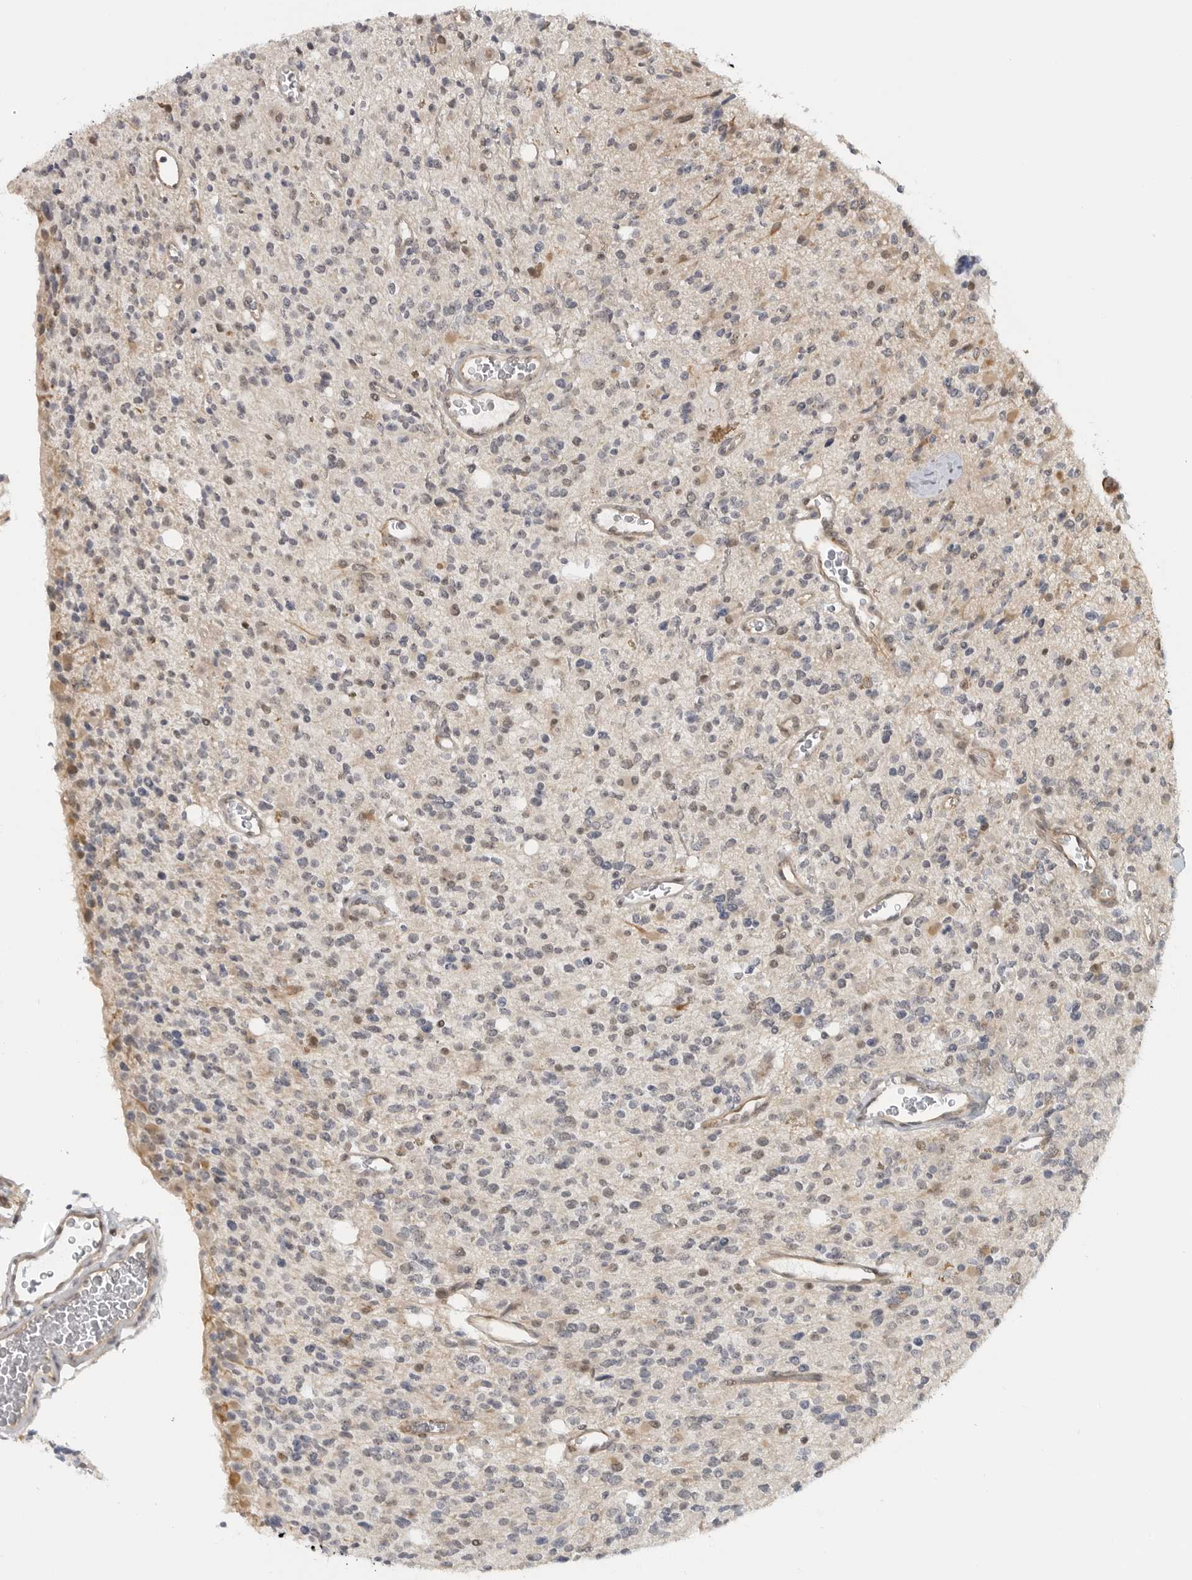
{"staining": {"intensity": "negative", "quantity": "none", "location": "none"}, "tissue": "glioma", "cell_type": "Tumor cells", "image_type": "cancer", "snomed": [{"axis": "morphology", "description": "Glioma, malignant, High grade"}, {"axis": "topography", "description": "Brain"}], "caption": "Immunohistochemistry image of neoplastic tissue: human high-grade glioma (malignant) stained with DAB shows no significant protein expression in tumor cells.", "gene": "CEP295NL", "patient": {"sex": "male", "age": 34}}